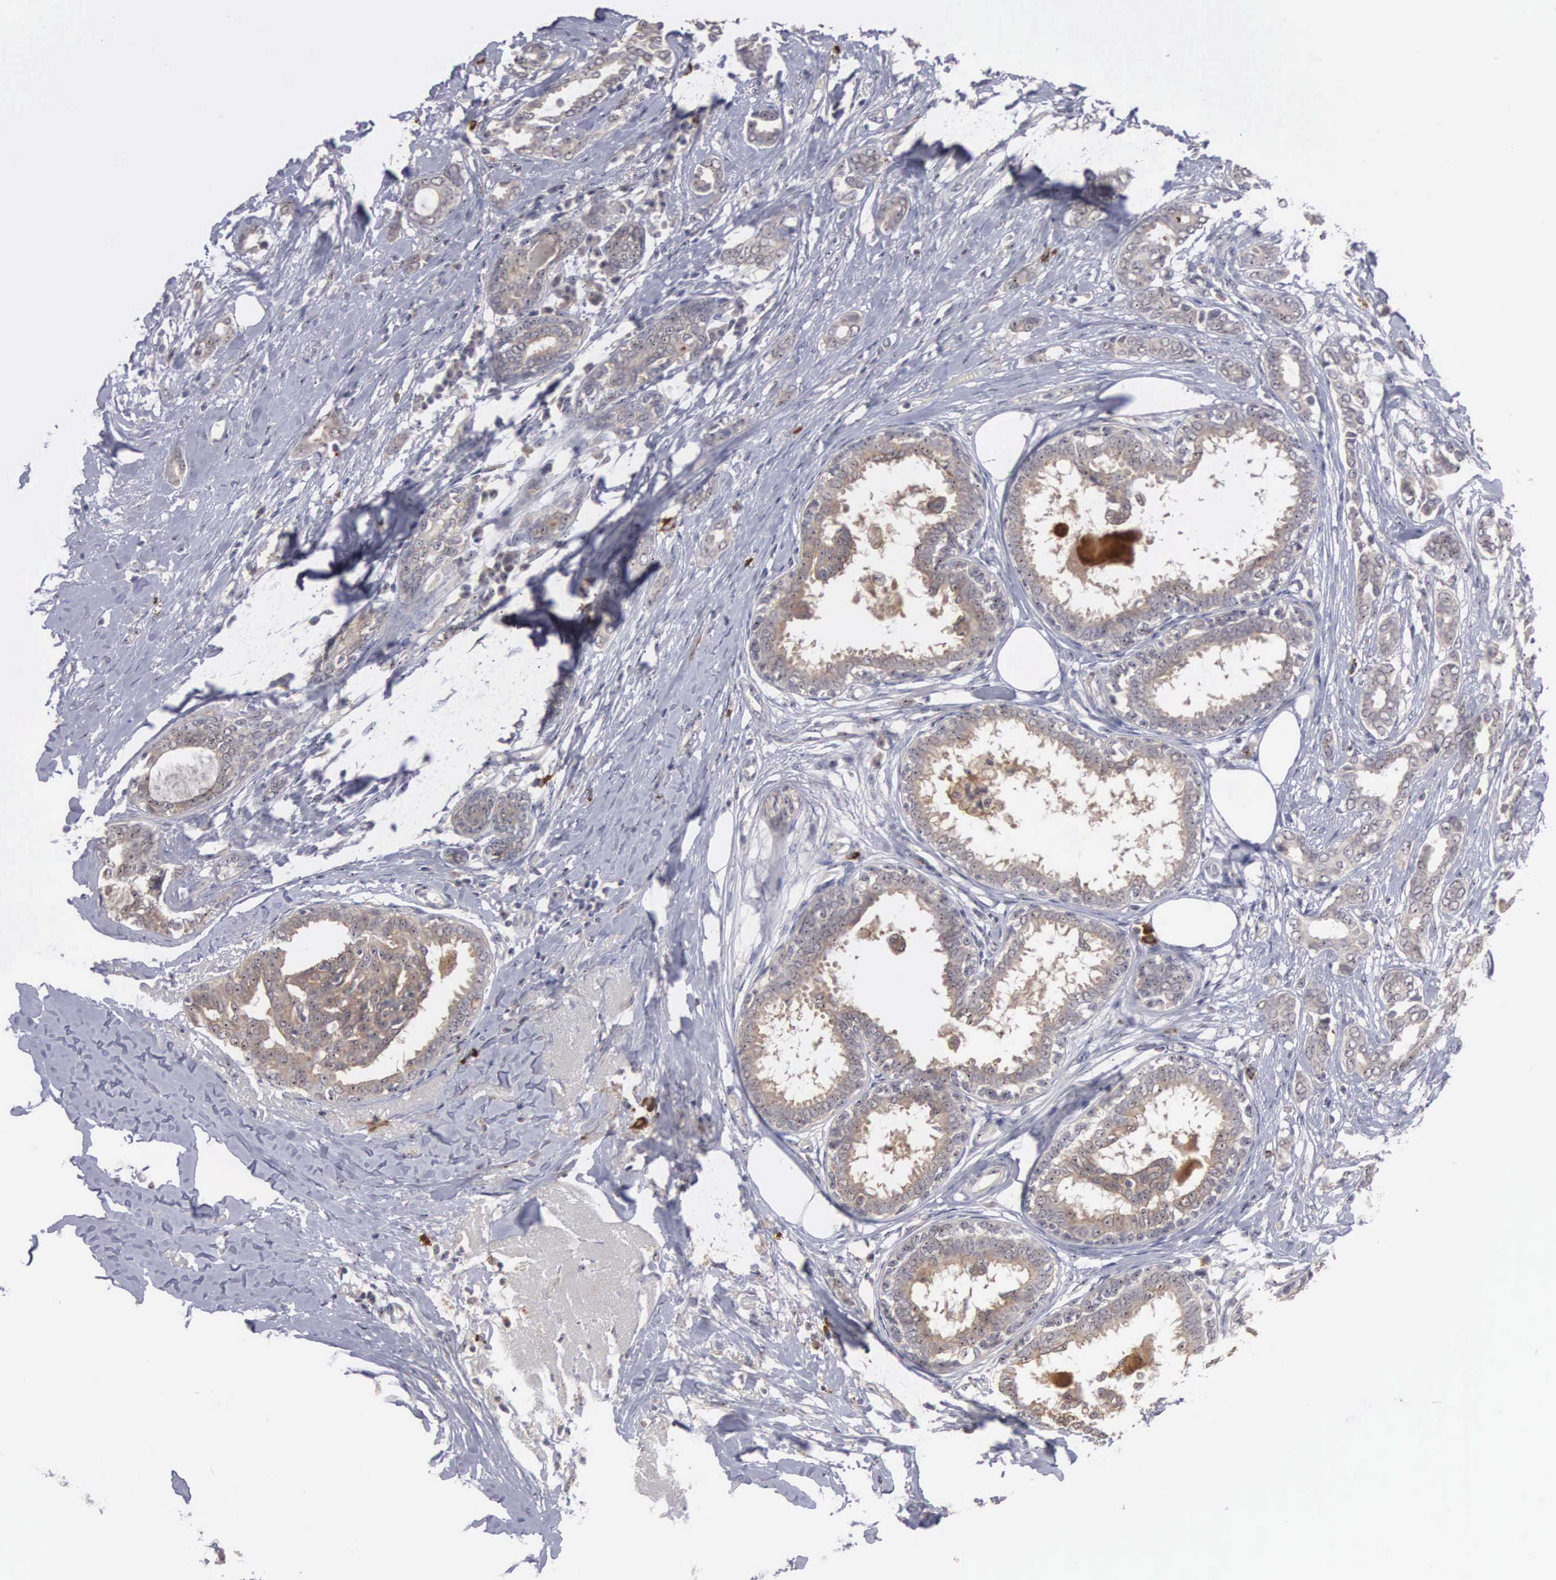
{"staining": {"intensity": "moderate", "quantity": ">75%", "location": "cytoplasmic/membranous"}, "tissue": "breast cancer", "cell_type": "Tumor cells", "image_type": "cancer", "snomed": [{"axis": "morphology", "description": "Duct carcinoma"}, {"axis": "topography", "description": "Breast"}], "caption": "Immunohistochemical staining of human breast cancer (infiltrating ductal carcinoma) shows medium levels of moderate cytoplasmic/membranous expression in approximately >75% of tumor cells.", "gene": "AMN", "patient": {"sex": "female", "age": 50}}